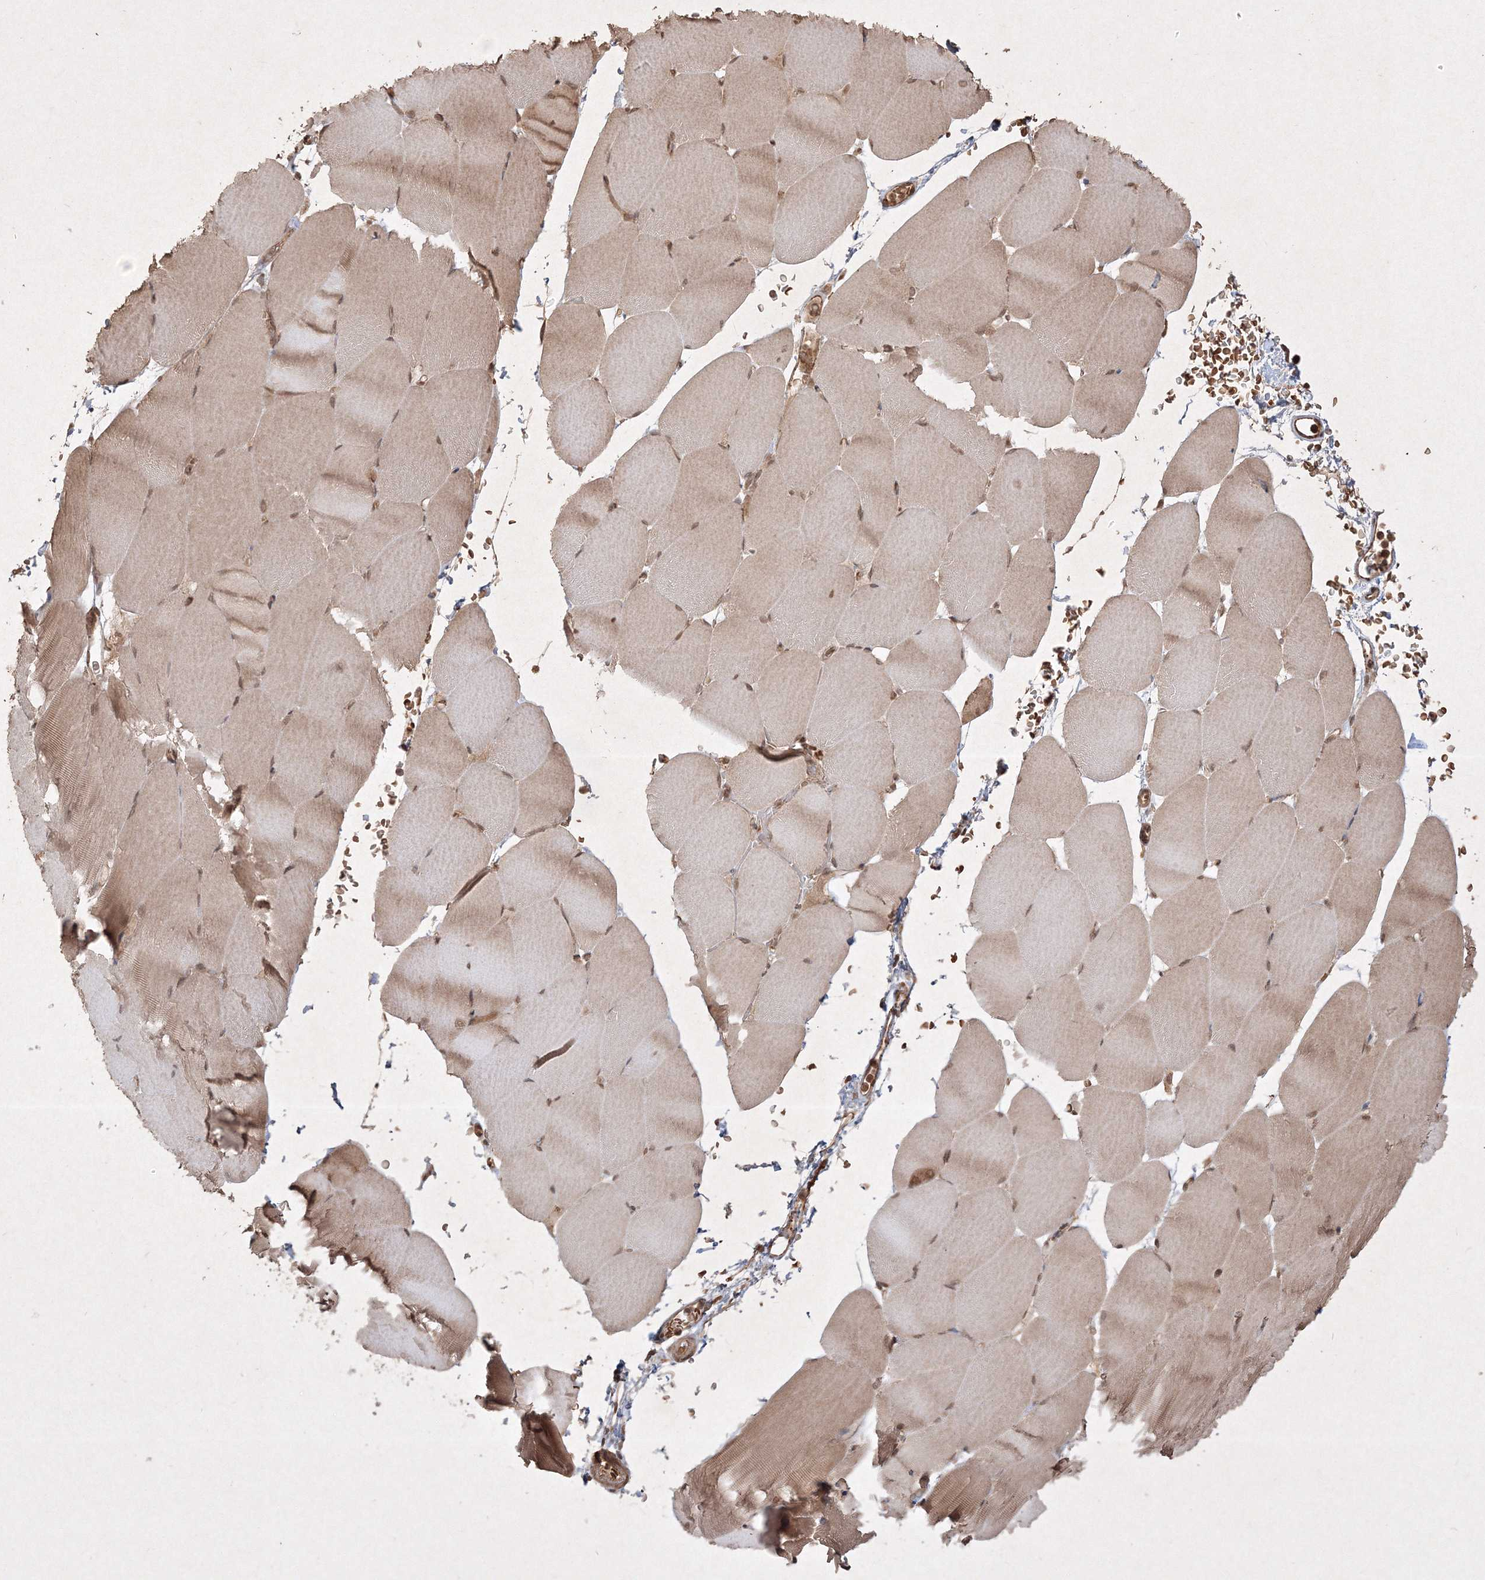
{"staining": {"intensity": "weak", "quantity": ">75%", "location": "cytoplasmic/membranous,nuclear"}, "tissue": "skeletal muscle", "cell_type": "Myocytes", "image_type": "normal", "snomed": [{"axis": "morphology", "description": "Normal tissue, NOS"}, {"axis": "topography", "description": "Skeletal muscle"}, {"axis": "topography", "description": "Parathyroid gland"}], "caption": "The photomicrograph exhibits immunohistochemical staining of benign skeletal muscle. There is weak cytoplasmic/membranous,nuclear staining is identified in about >75% of myocytes.", "gene": "PELI3", "patient": {"sex": "female", "age": 37}}